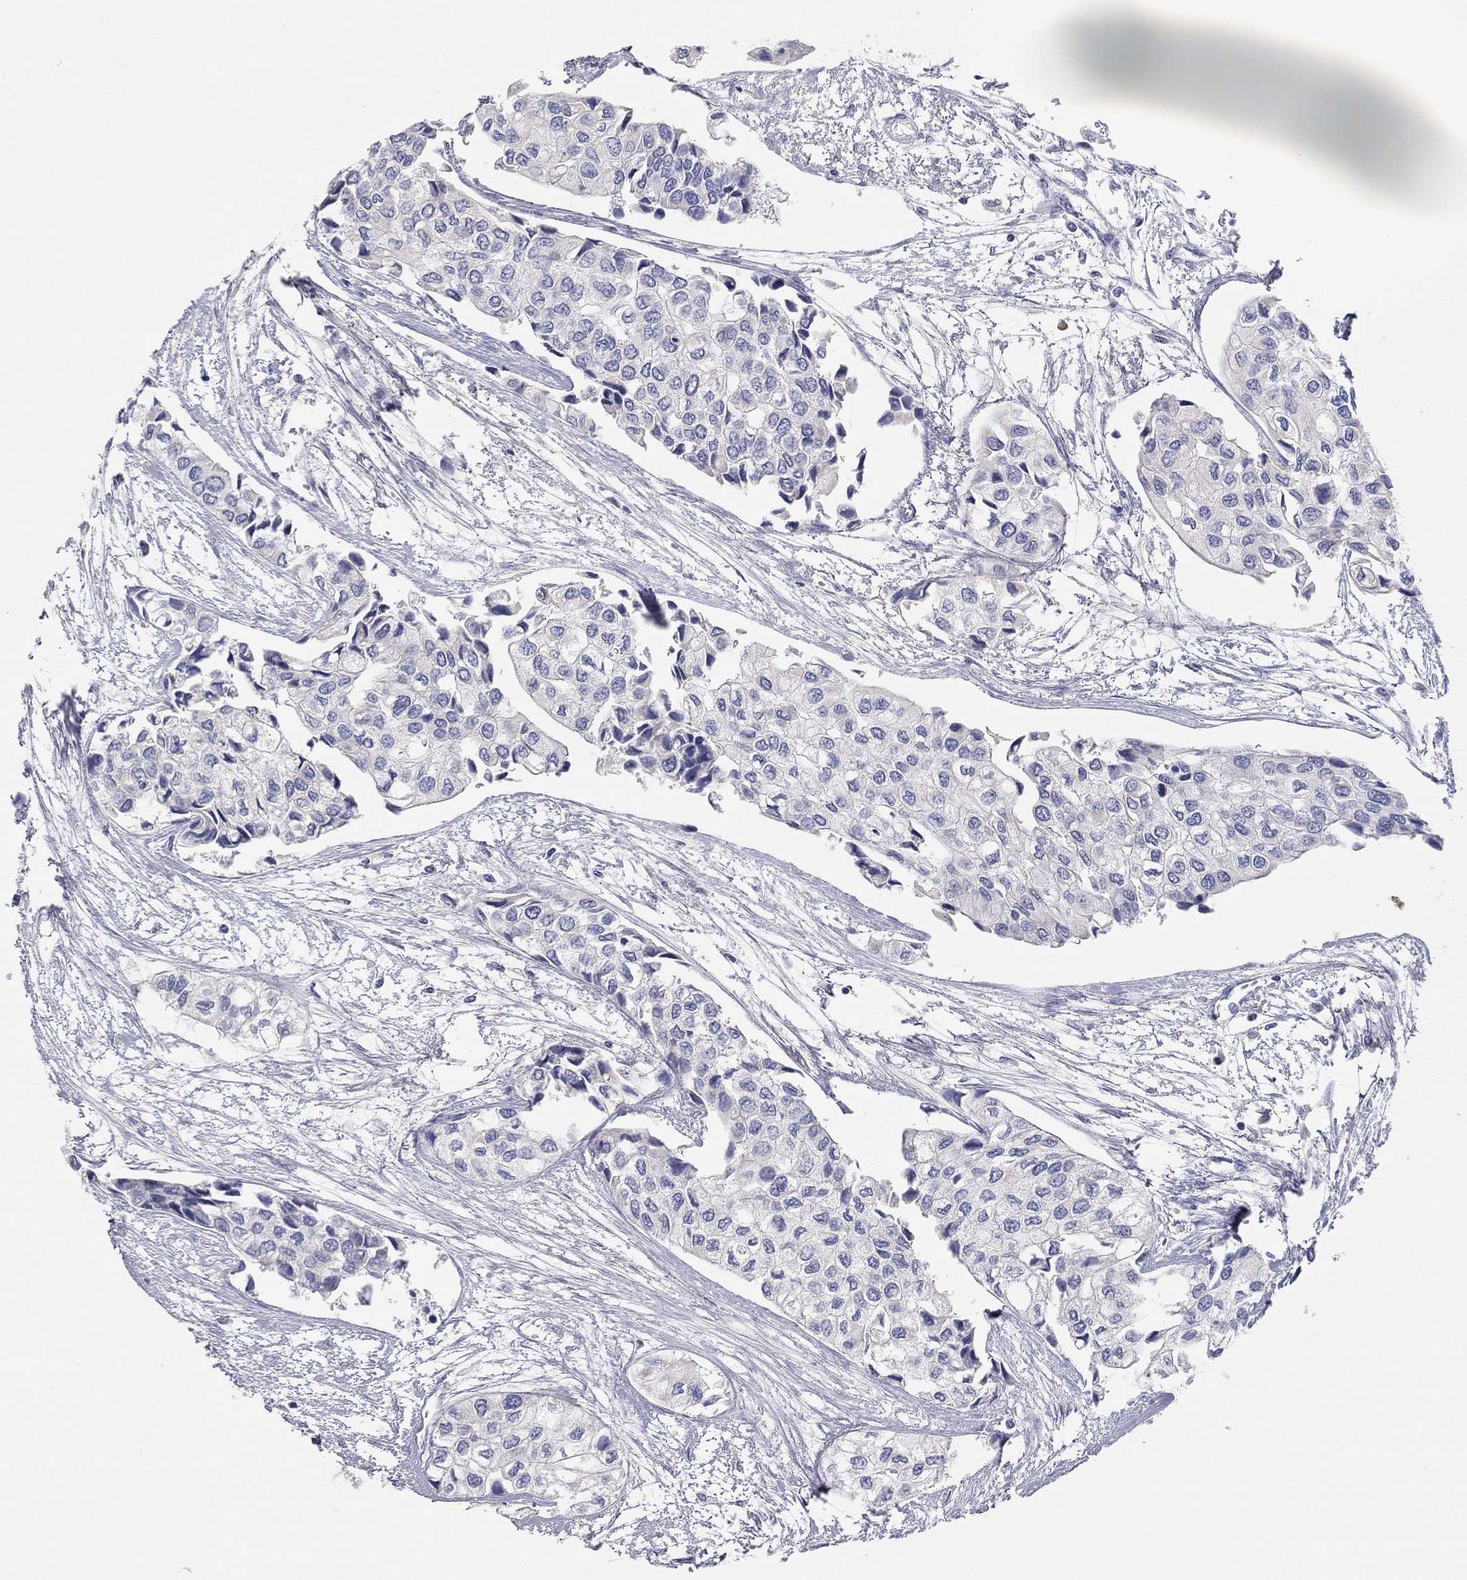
{"staining": {"intensity": "negative", "quantity": "none", "location": "none"}, "tissue": "urothelial cancer", "cell_type": "Tumor cells", "image_type": "cancer", "snomed": [{"axis": "morphology", "description": "Urothelial carcinoma, High grade"}, {"axis": "topography", "description": "Urinary bladder"}], "caption": "A high-resolution histopathology image shows immunohistochemistry (IHC) staining of high-grade urothelial carcinoma, which demonstrates no significant positivity in tumor cells.", "gene": "PAPSS2", "patient": {"sex": "male", "age": 73}}